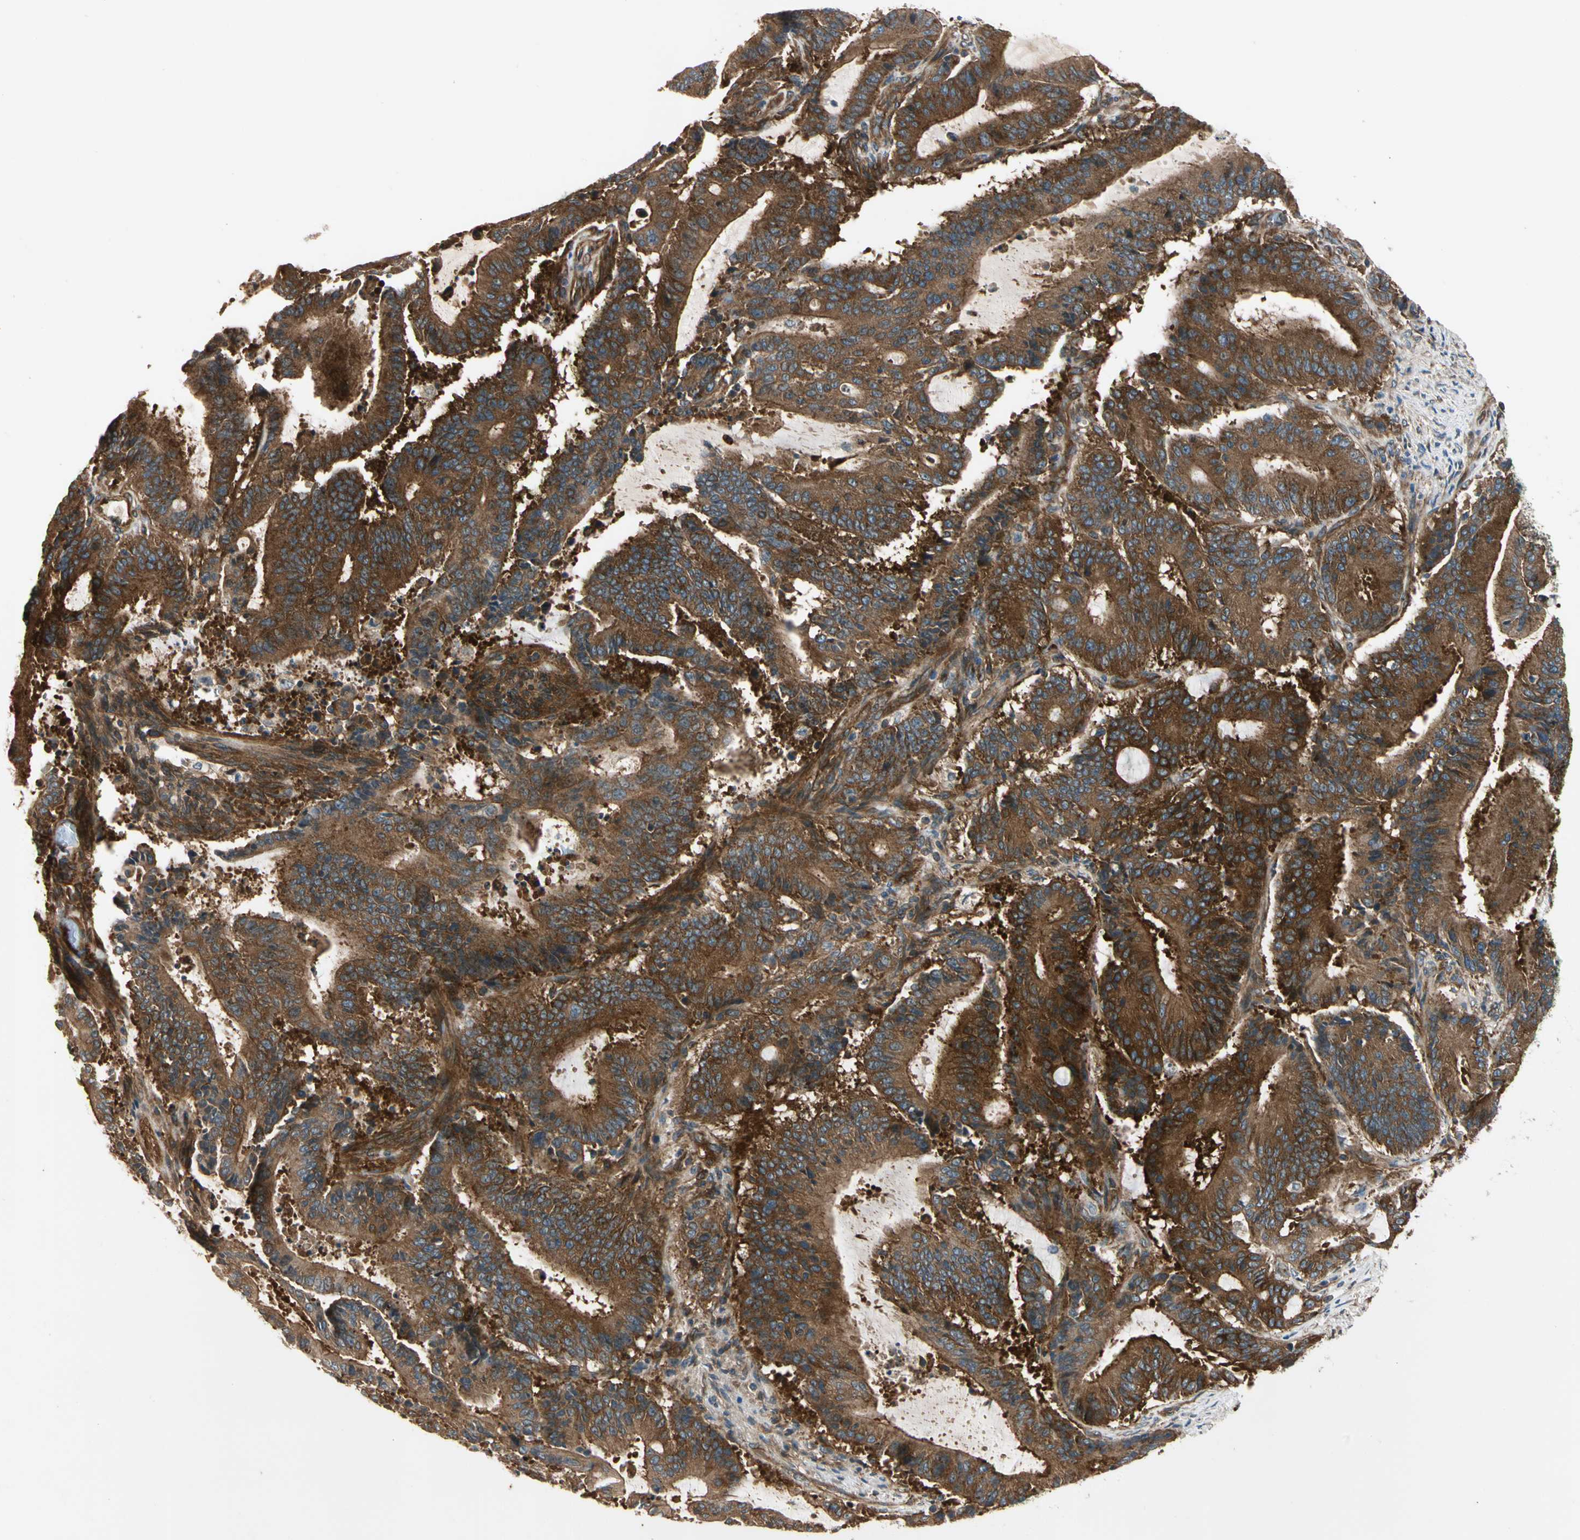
{"staining": {"intensity": "strong", "quantity": ">75%", "location": "cytoplasmic/membranous"}, "tissue": "liver cancer", "cell_type": "Tumor cells", "image_type": "cancer", "snomed": [{"axis": "morphology", "description": "Cholangiocarcinoma"}, {"axis": "topography", "description": "Liver"}], "caption": "Immunohistochemistry of cholangiocarcinoma (liver) shows high levels of strong cytoplasmic/membranous staining in about >75% of tumor cells.", "gene": "ROCK2", "patient": {"sex": "female", "age": 73}}